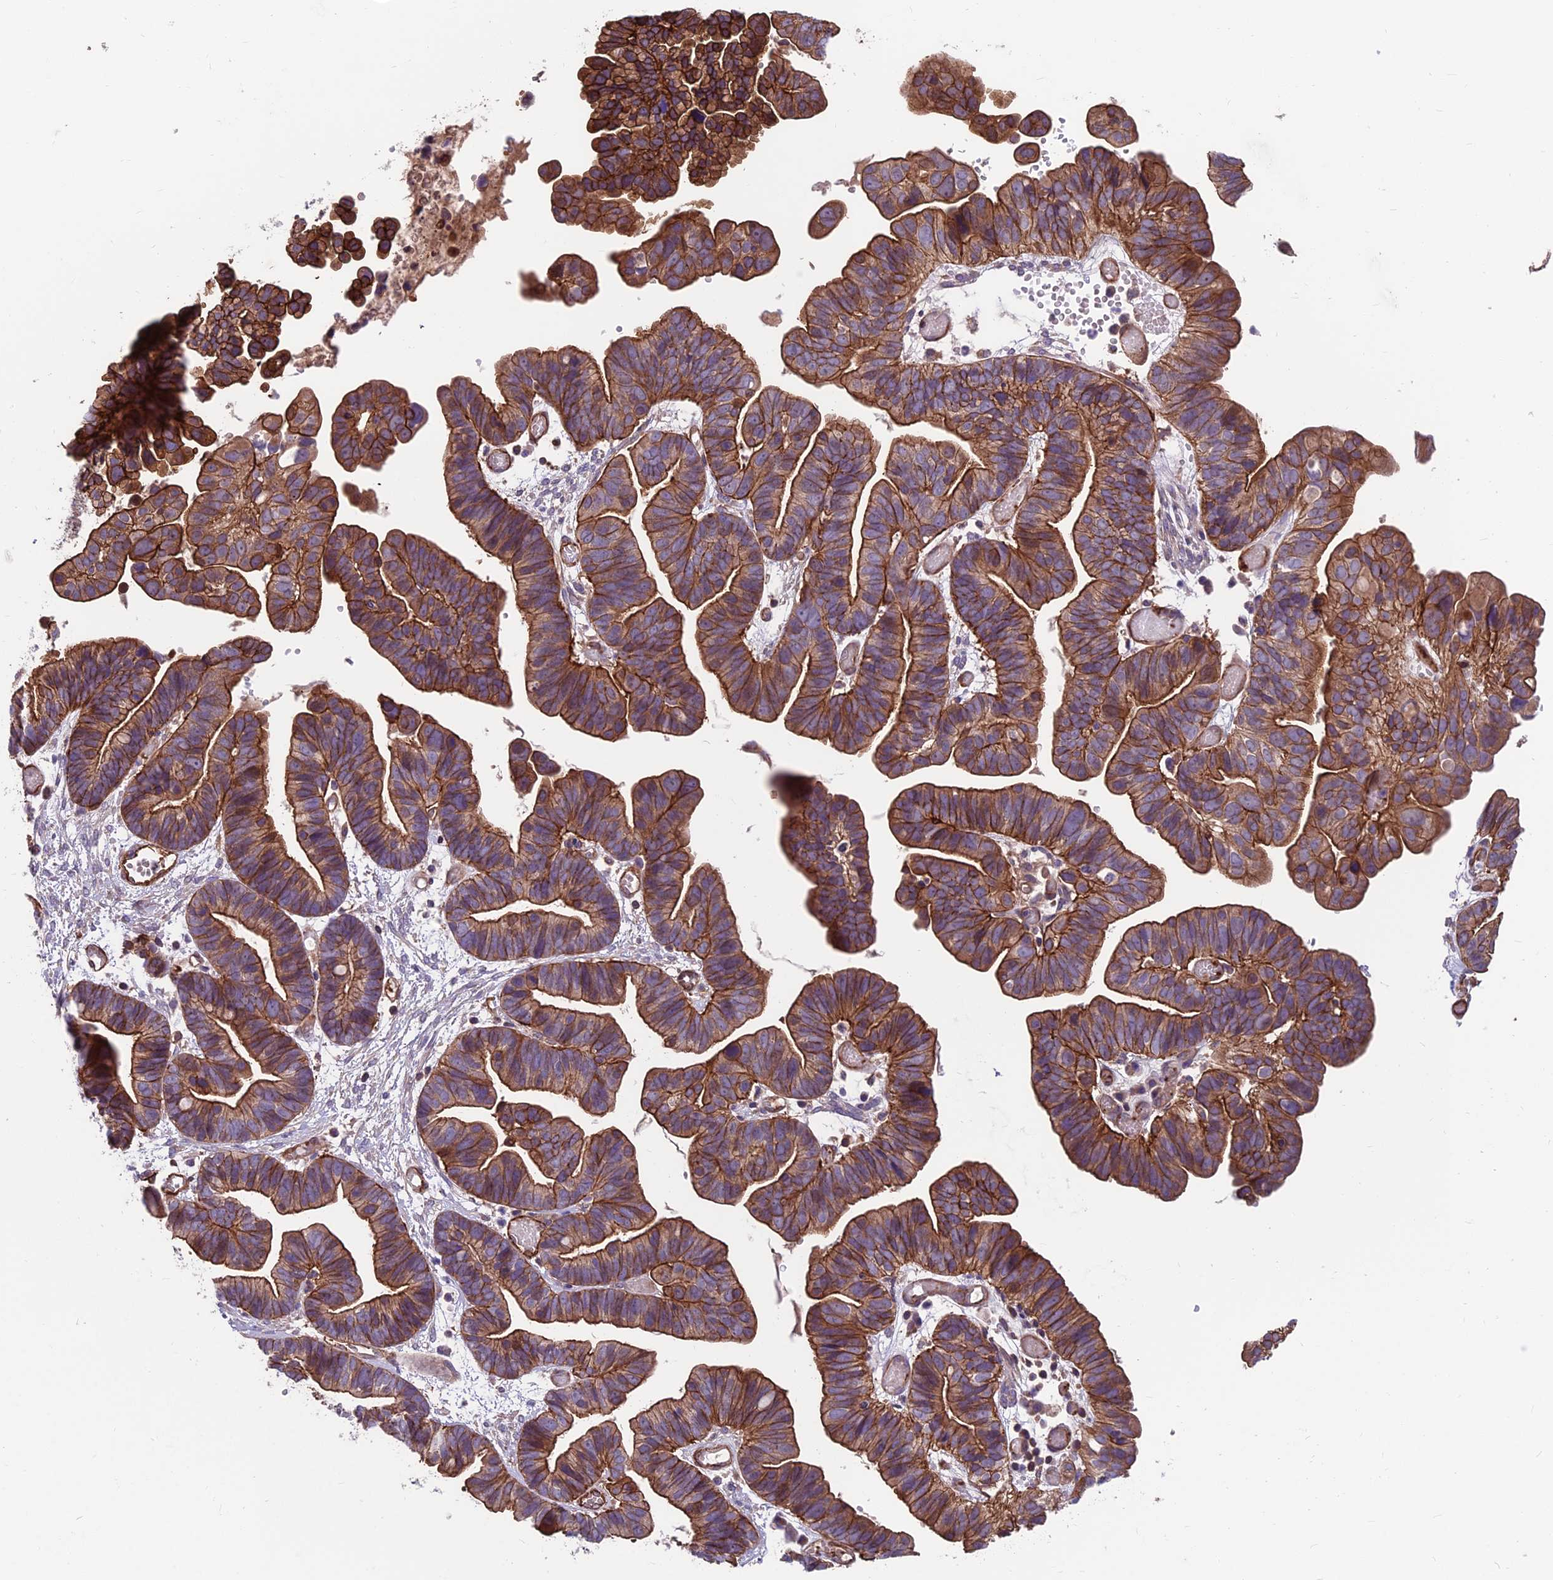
{"staining": {"intensity": "moderate", "quantity": ">75%", "location": "cytoplasmic/membranous"}, "tissue": "ovarian cancer", "cell_type": "Tumor cells", "image_type": "cancer", "snomed": [{"axis": "morphology", "description": "Cystadenocarcinoma, serous, NOS"}, {"axis": "topography", "description": "Ovary"}], "caption": "An immunohistochemistry (IHC) micrograph of tumor tissue is shown. Protein staining in brown highlights moderate cytoplasmic/membranous positivity in ovarian cancer (serous cystadenocarcinoma) within tumor cells. (DAB (3,3'-diaminobenzidine) IHC, brown staining for protein, blue staining for nuclei).", "gene": "RTN4RL1", "patient": {"sex": "female", "age": 56}}